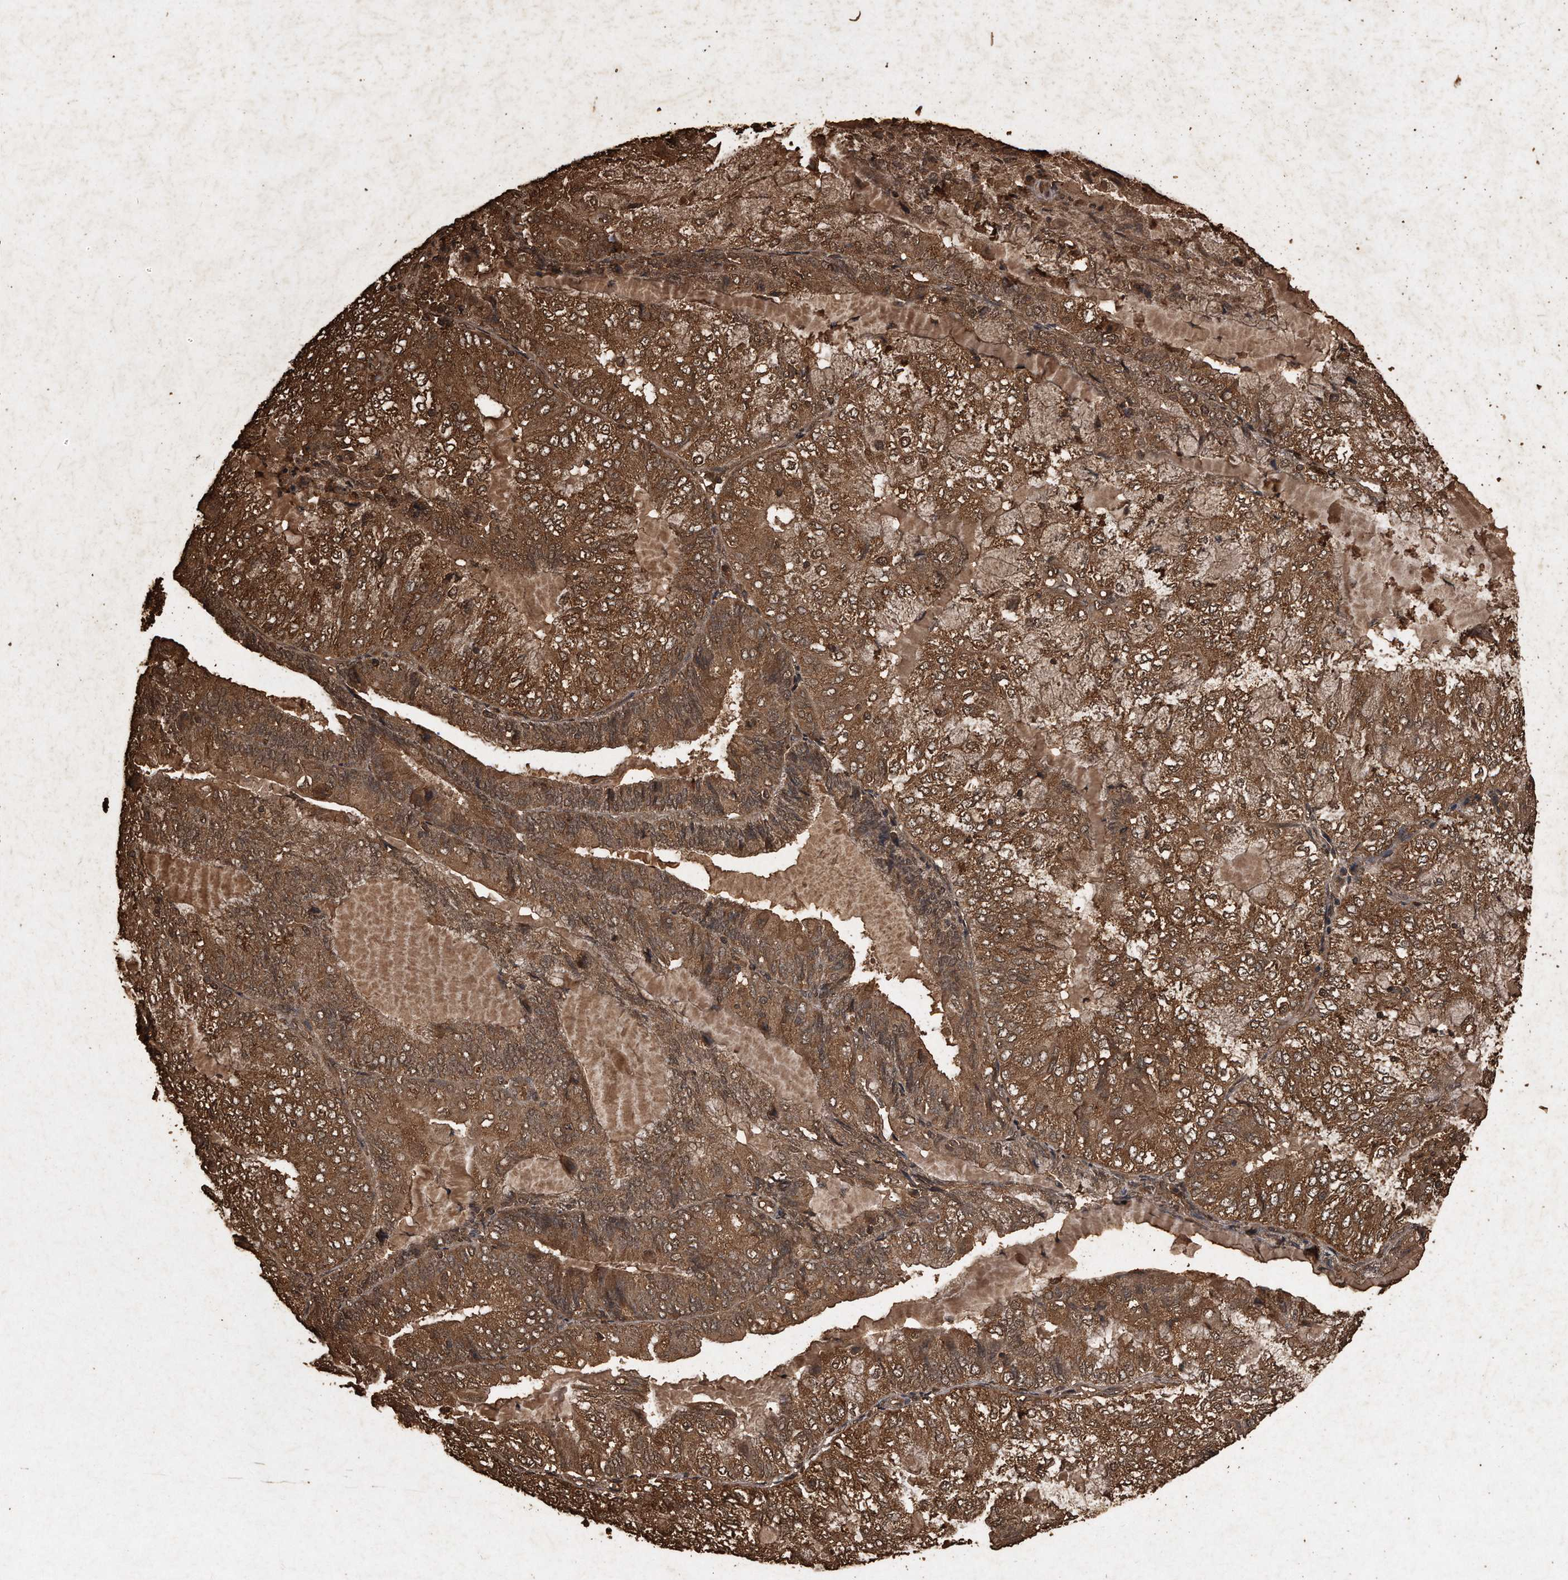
{"staining": {"intensity": "strong", "quantity": ">75%", "location": "cytoplasmic/membranous,nuclear"}, "tissue": "endometrial cancer", "cell_type": "Tumor cells", "image_type": "cancer", "snomed": [{"axis": "morphology", "description": "Adenocarcinoma, NOS"}, {"axis": "topography", "description": "Endometrium"}], "caption": "Strong cytoplasmic/membranous and nuclear staining for a protein is seen in about >75% of tumor cells of endometrial cancer (adenocarcinoma) using IHC.", "gene": "CFLAR", "patient": {"sex": "female", "age": 81}}